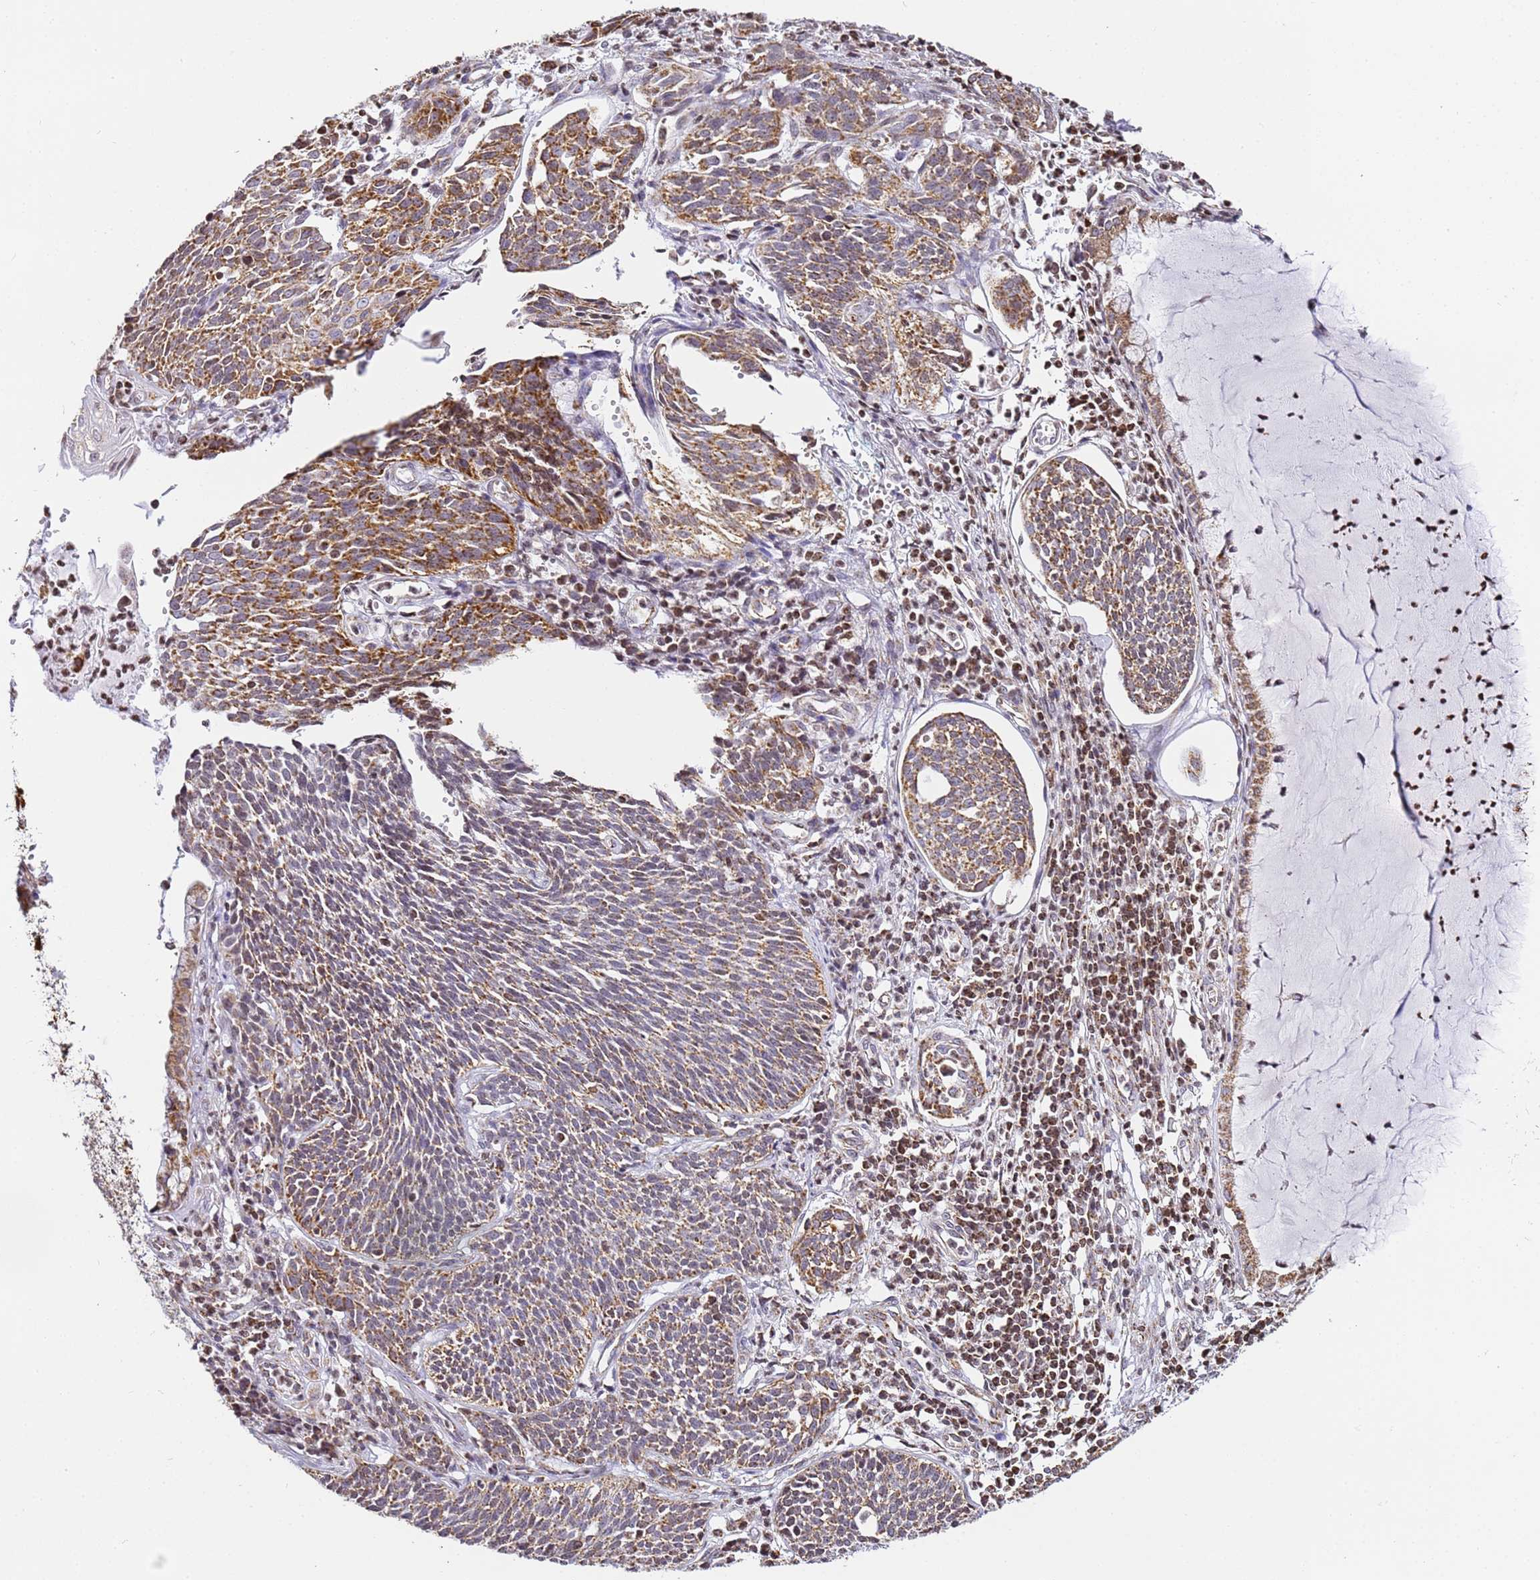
{"staining": {"intensity": "moderate", "quantity": ">75%", "location": "cytoplasmic/membranous"}, "tissue": "cervical cancer", "cell_type": "Tumor cells", "image_type": "cancer", "snomed": [{"axis": "morphology", "description": "Squamous cell carcinoma, NOS"}, {"axis": "topography", "description": "Cervix"}], "caption": "Immunohistochemical staining of cervical cancer exhibits moderate cytoplasmic/membranous protein positivity in about >75% of tumor cells.", "gene": "HSPE1", "patient": {"sex": "female", "age": 34}}